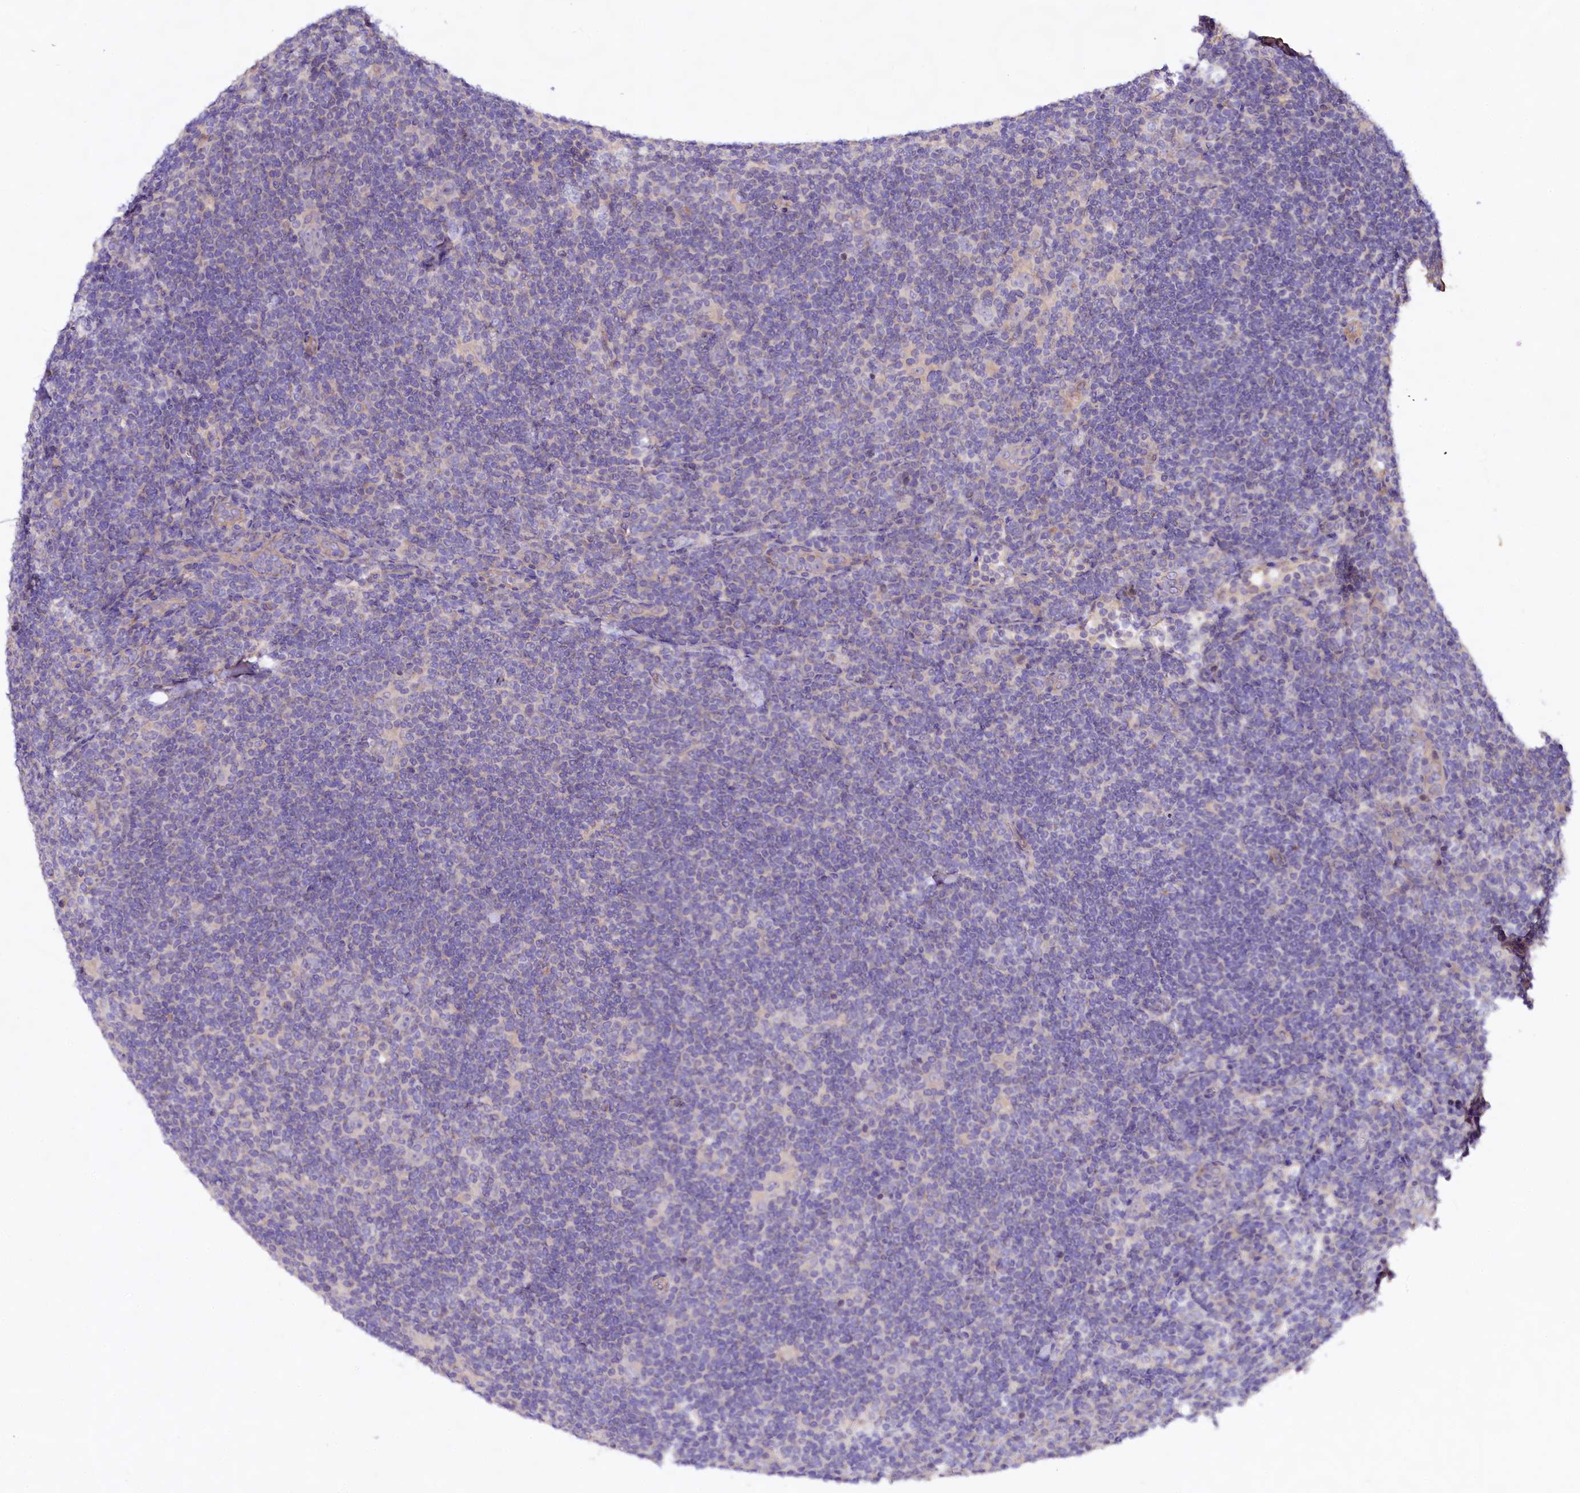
{"staining": {"intensity": "negative", "quantity": "none", "location": "none"}, "tissue": "lymphoma", "cell_type": "Tumor cells", "image_type": "cancer", "snomed": [{"axis": "morphology", "description": "Hodgkin's disease, NOS"}, {"axis": "topography", "description": "Lymph node"}], "caption": "Immunohistochemistry (IHC) histopathology image of human Hodgkin's disease stained for a protein (brown), which demonstrates no positivity in tumor cells.", "gene": "VPS11", "patient": {"sex": "female", "age": 57}}